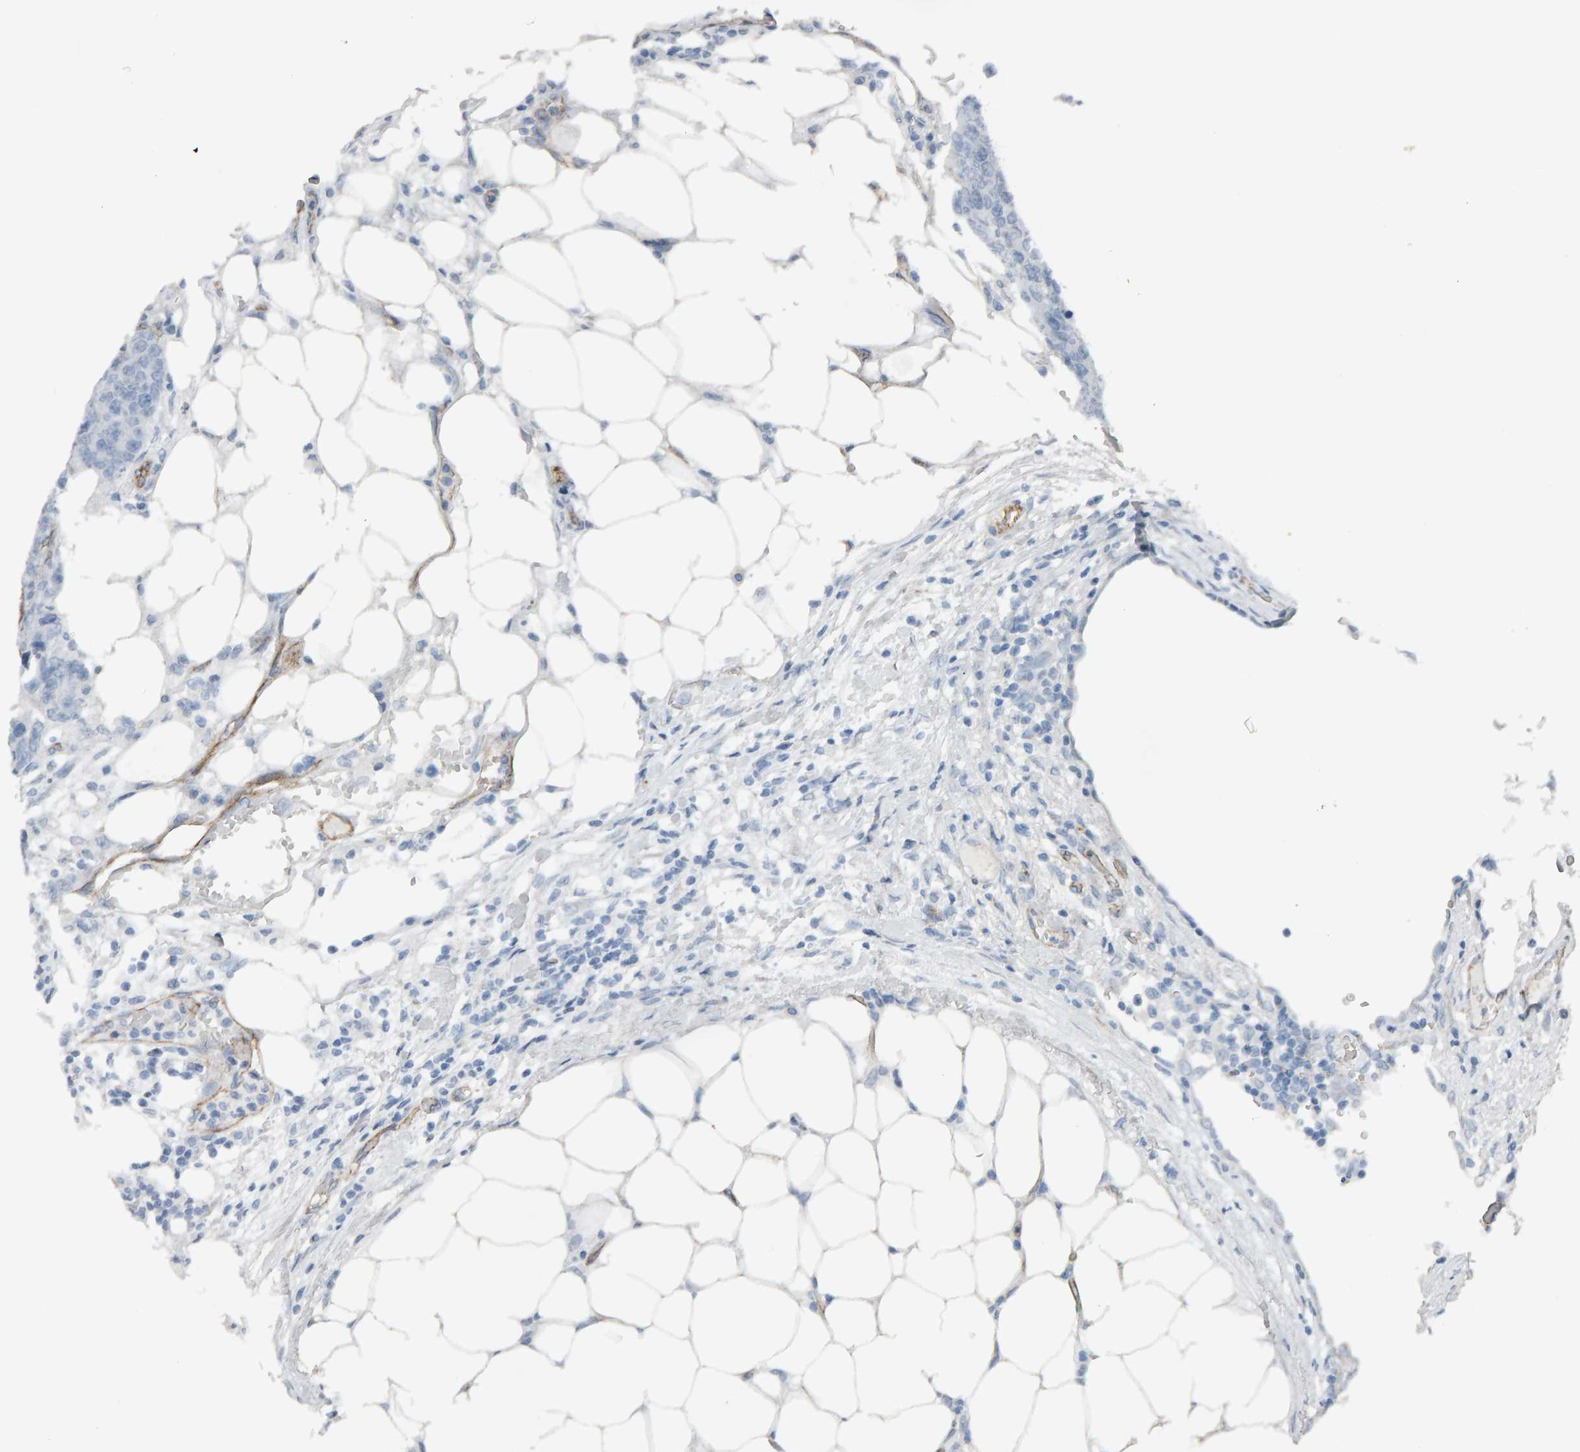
{"staining": {"intensity": "negative", "quantity": "none", "location": "none"}, "tissue": "colorectal cancer", "cell_type": "Tumor cells", "image_type": "cancer", "snomed": [{"axis": "morphology", "description": "Adenocarcinoma, NOS"}, {"axis": "topography", "description": "Colon"}], "caption": "Immunohistochemistry image of colorectal adenocarcinoma stained for a protein (brown), which reveals no staining in tumor cells.", "gene": "PTPRM", "patient": {"sex": "female", "age": 86}}